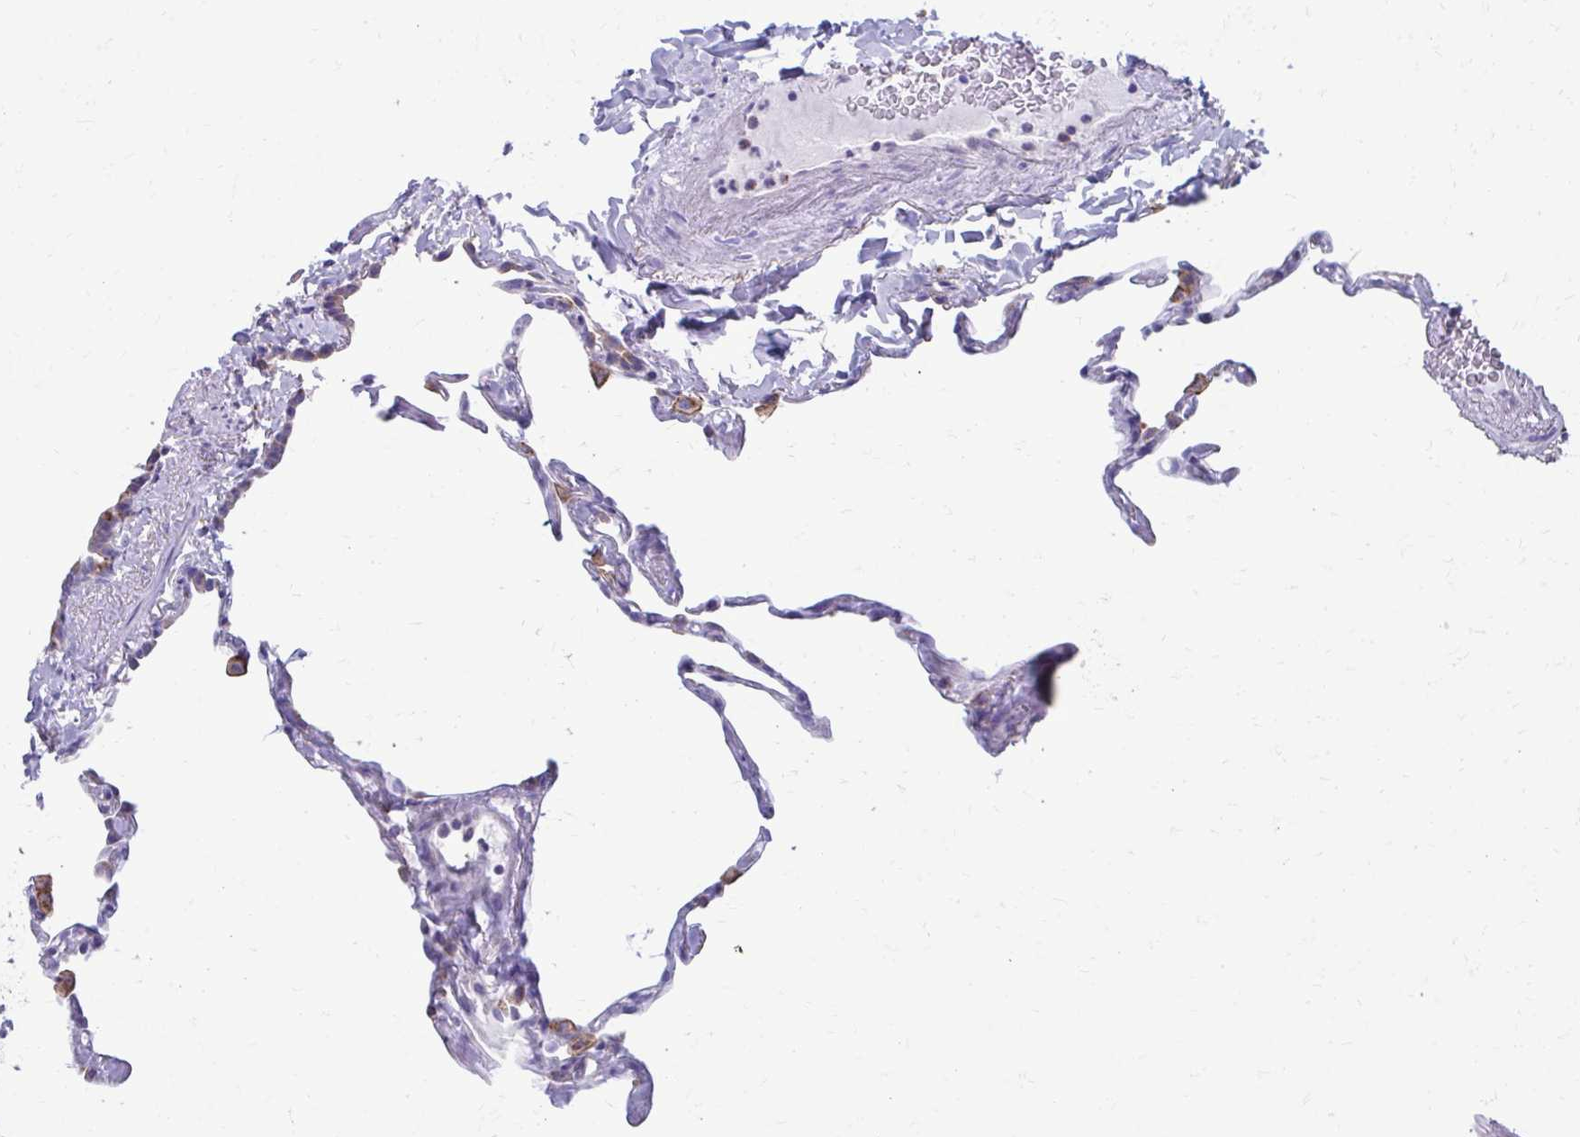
{"staining": {"intensity": "moderate", "quantity": "<25%", "location": "cytoplasmic/membranous"}, "tissue": "lung", "cell_type": "Alveolar cells", "image_type": "normal", "snomed": [{"axis": "morphology", "description": "Normal tissue, NOS"}, {"axis": "topography", "description": "Lung"}], "caption": "Brown immunohistochemical staining in benign human lung reveals moderate cytoplasmic/membranous staining in about <25% of alveolar cells. (brown staining indicates protein expression, while blue staining denotes nuclei).", "gene": "CLTA", "patient": {"sex": "male", "age": 65}}